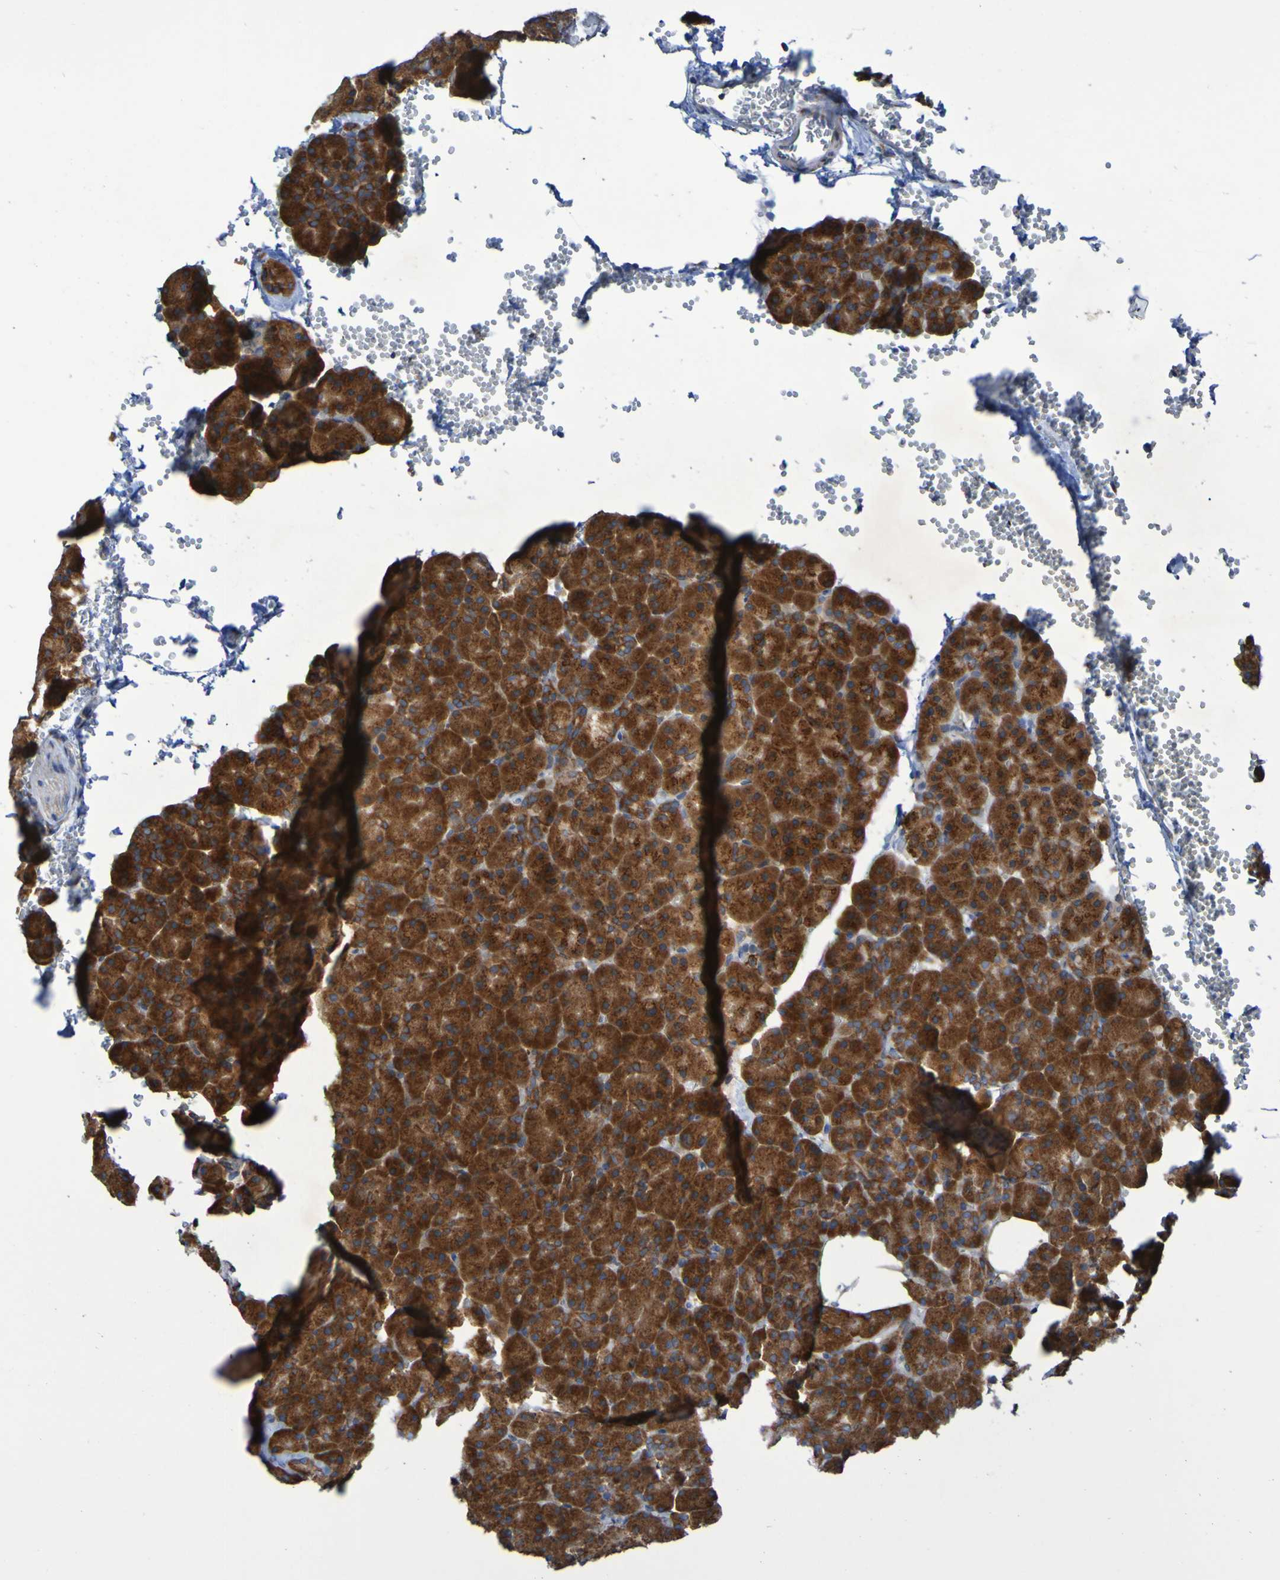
{"staining": {"intensity": "strong", "quantity": ">75%", "location": "cytoplasmic/membranous"}, "tissue": "pancreas", "cell_type": "Exocrine glandular cells", "image_type": "normal", "snomed": [{"axis": "morphology", "description": "Normal tissue, NOS"}, {"axis": "topography", "description": "Pancreas"}], "caption": "IHC histopathology image of benign human pancreas stained for a protein (brown), which displays high levels of strong cytoplasmic/membranous staining in approximately >75% of exocrine glandular cells.", "gene": "FKBP3", "patient": {"sex": "female", "age": 35}}